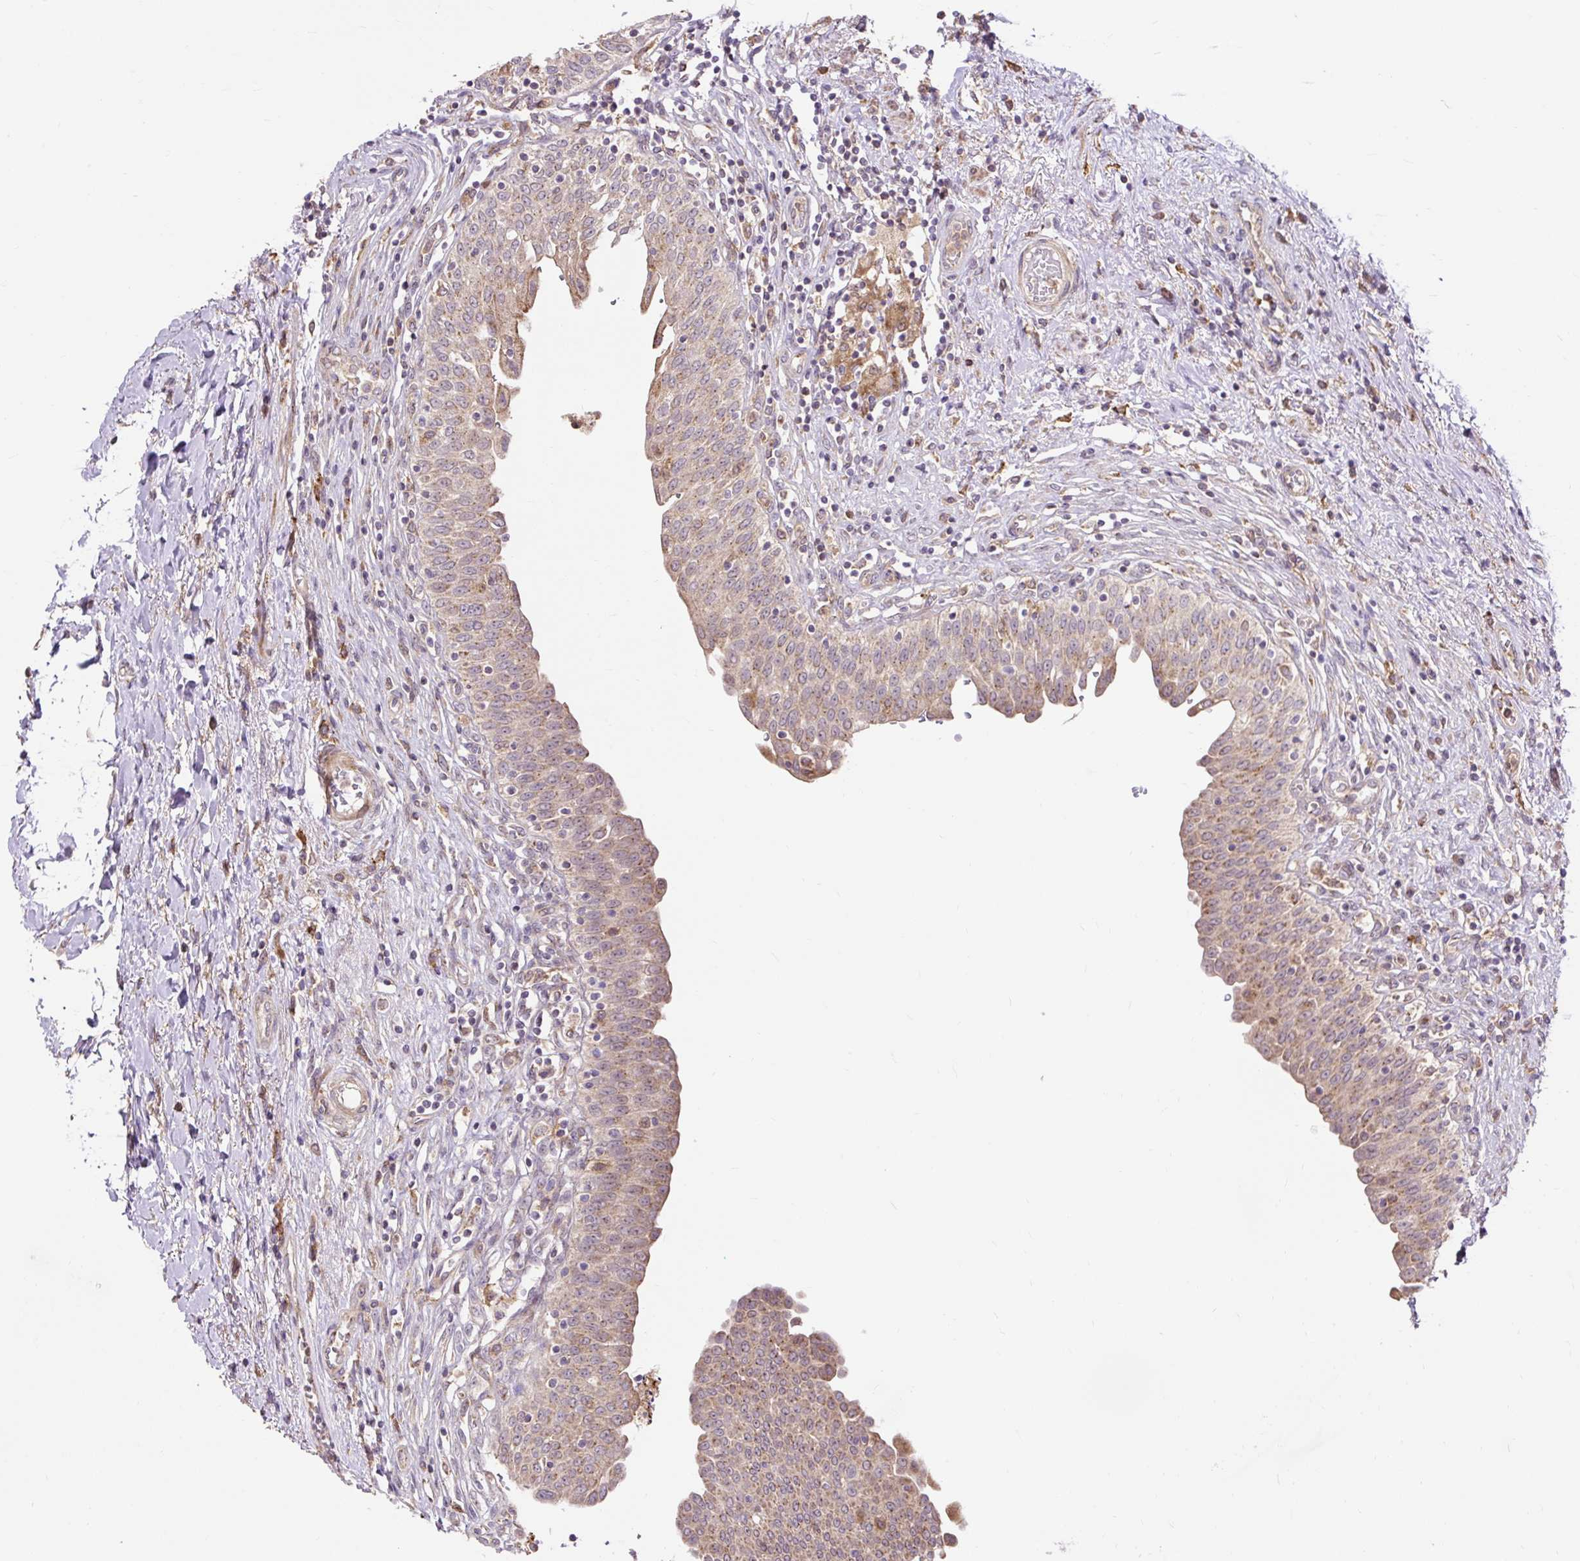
{"staining": {"intensity": "weak", "quantity": ">75%", "location": "cytoplasmic/membranous"}, "tissue": "urinary bladder", "cell_type": "Urothelial cells", "image_type": "normal", "snomed": [{"axis": "morphology", "description": "Normal tissue, NOS"}, {"axis": "topography", "description": "Urinary bladder"}], "caption": "A histopathology image of human urinary bladder stained for a protein displays weak cytoplasmic/membranous brown staining in urothelial cells.", "gene": "TRIAP1", "patient": {"sex": "male", "age": 71}}